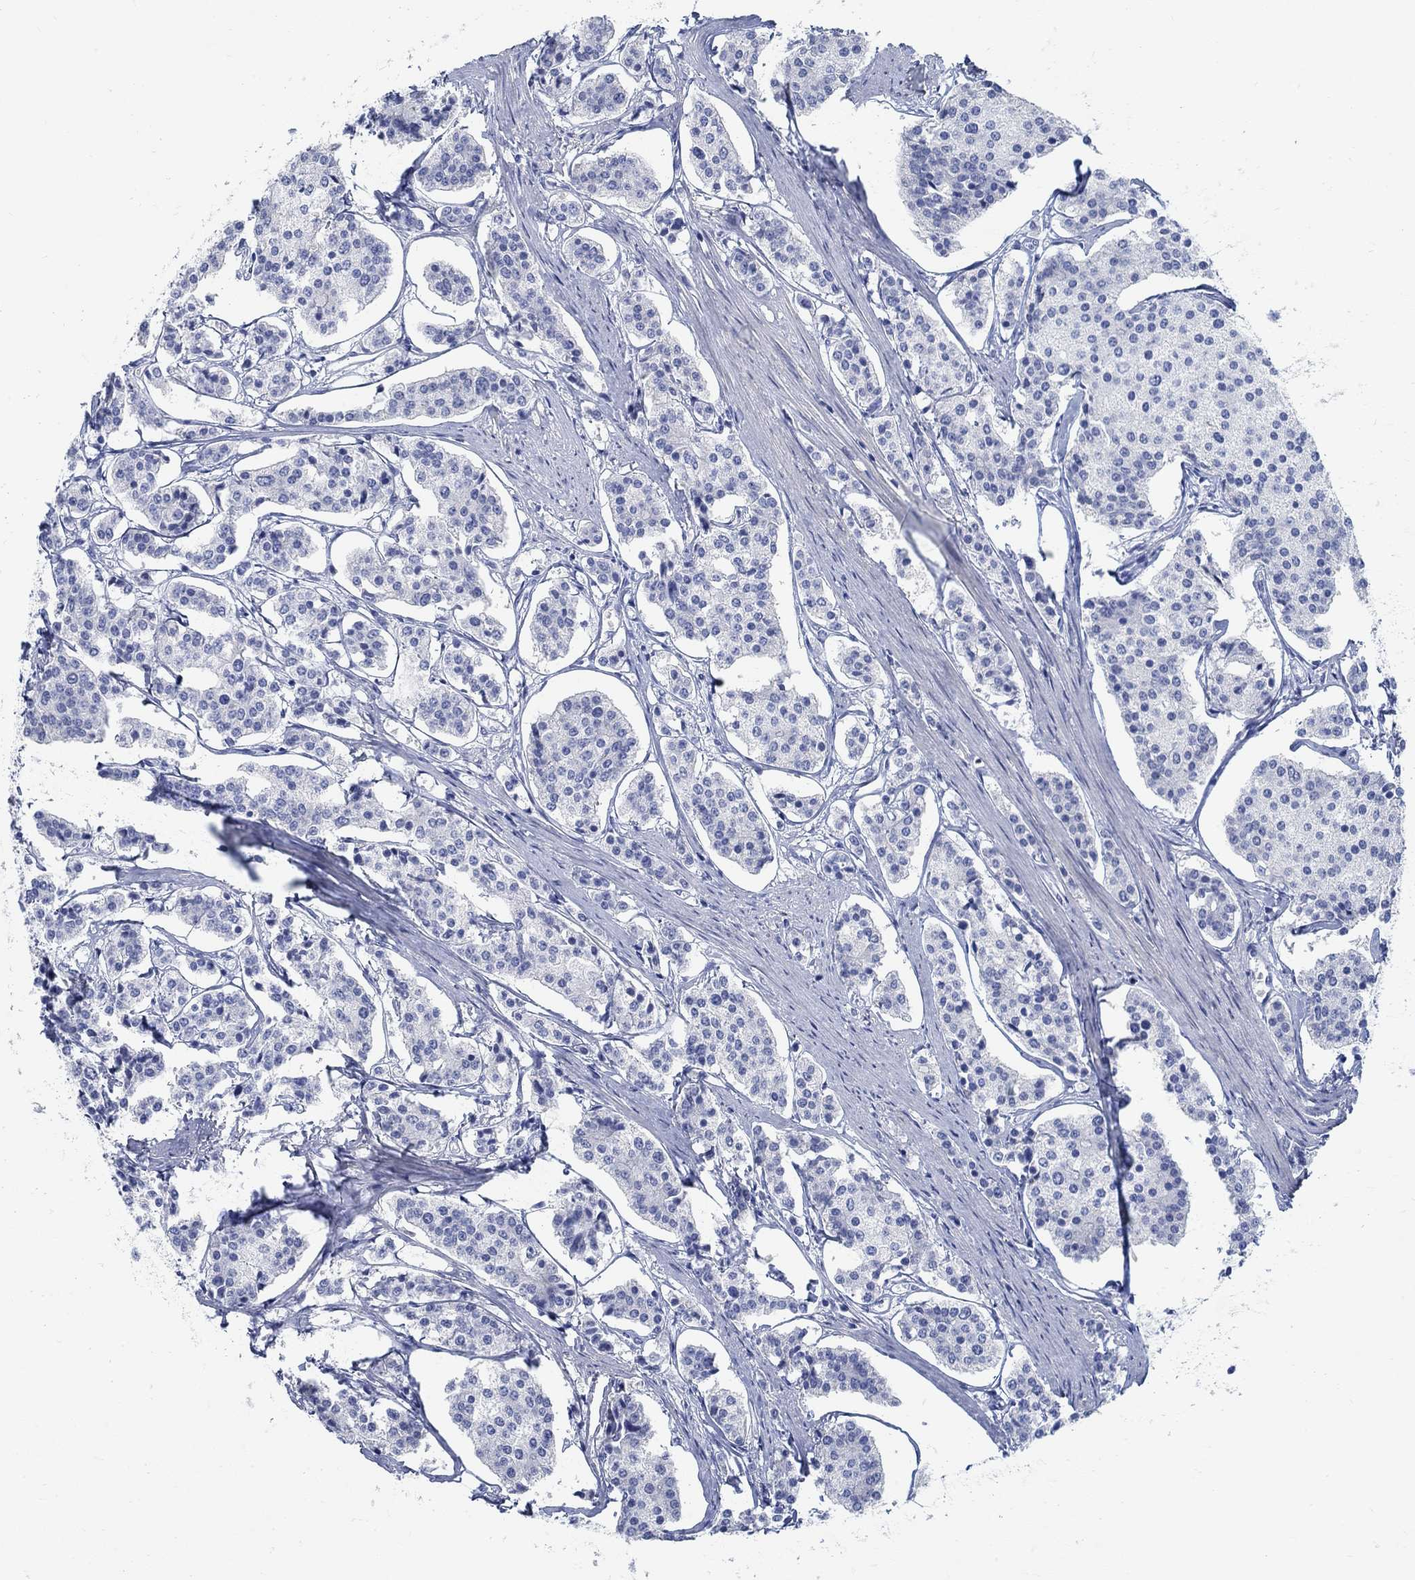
{"staining": {"intensity": "negative", "quantity": "none", "location": "none"}, "tissue": "carcinoid", "cell_type": "Tumor cells", "image_type": "cancer", "snomed": [{"axis": "morphology", "description": "Carcinoid, malignant, NOS"}, {"axis": "topography", "description": "Small intestine"}], "caption": "DAB (3,3'-diaminobenzidine) immunohistochemical staining of human carcinoid (malignant) shows no significant positivity in tumor cells.", "gene": "RBM20", "patient": {"sex": "female", "age": 65}}